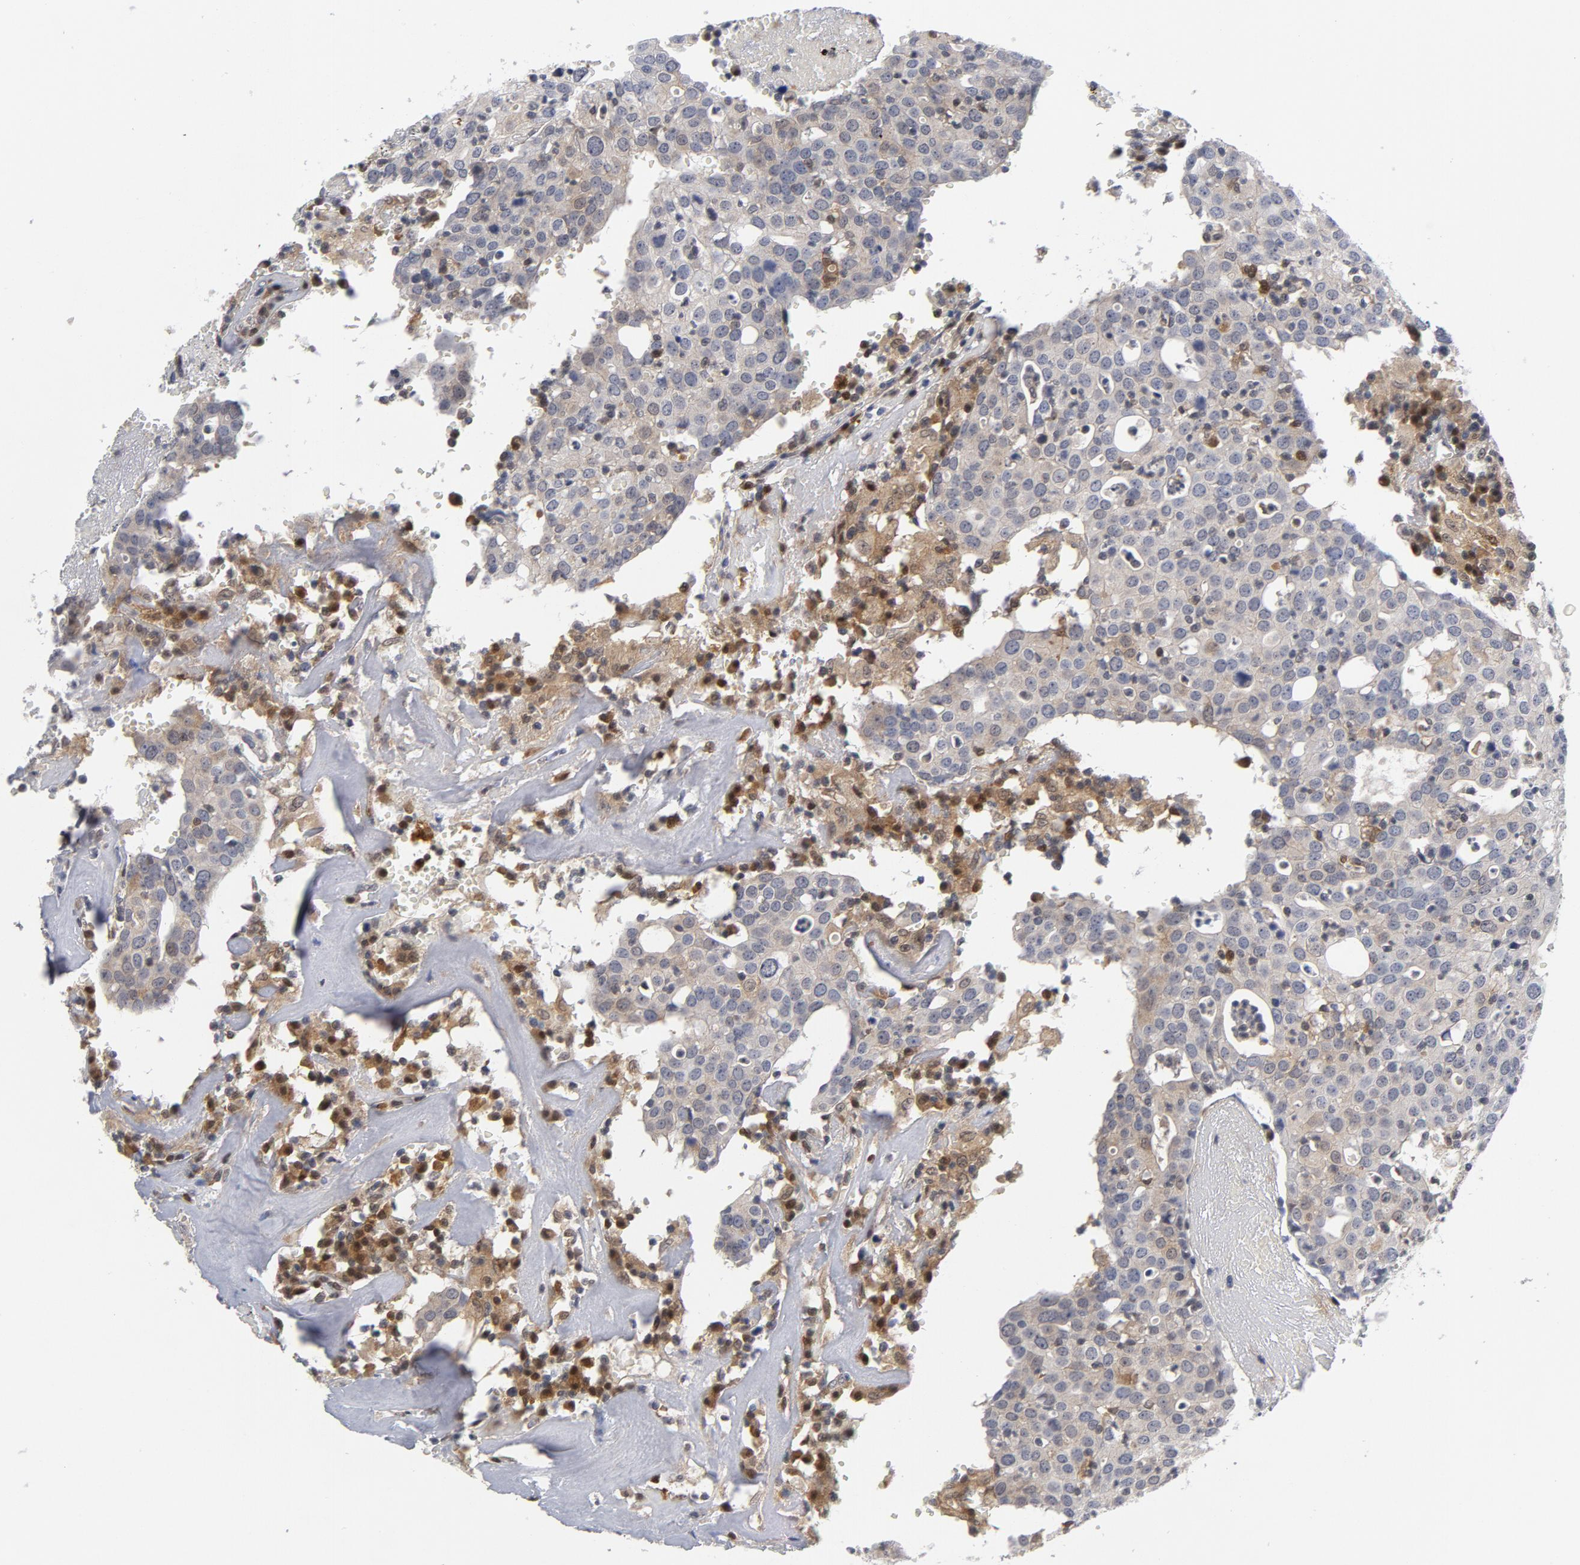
{"staining": {"intensity": "weak", "quantity": "25%-75%", "location": "cytoplasmic/membranous"}, "tissue": "head and neck cancer", "cell_type": "Tumor cells", "image_type": "cancer", "snomed": [{"axis": "morphology", "description": "Adenocarcinoma, NOS"}, {"axis": "topography", "description": "Salivary gland"}, {"axis": "topography", "description": "Head-Neck"}], "caption": "Brown immunohistochemical staining in human head and neck adenocarcinoma shows weak cytoplasmic/membranous expression in about 25%-75% of tumor cells. Using DAB (3,3'-diaminobenzidine) (brown) and hematoxylin (blue) stains, captured at high magnification using brightfield microscopy.", "gene": "TRADD", "patient": {"sex": "female", "age": 65}}